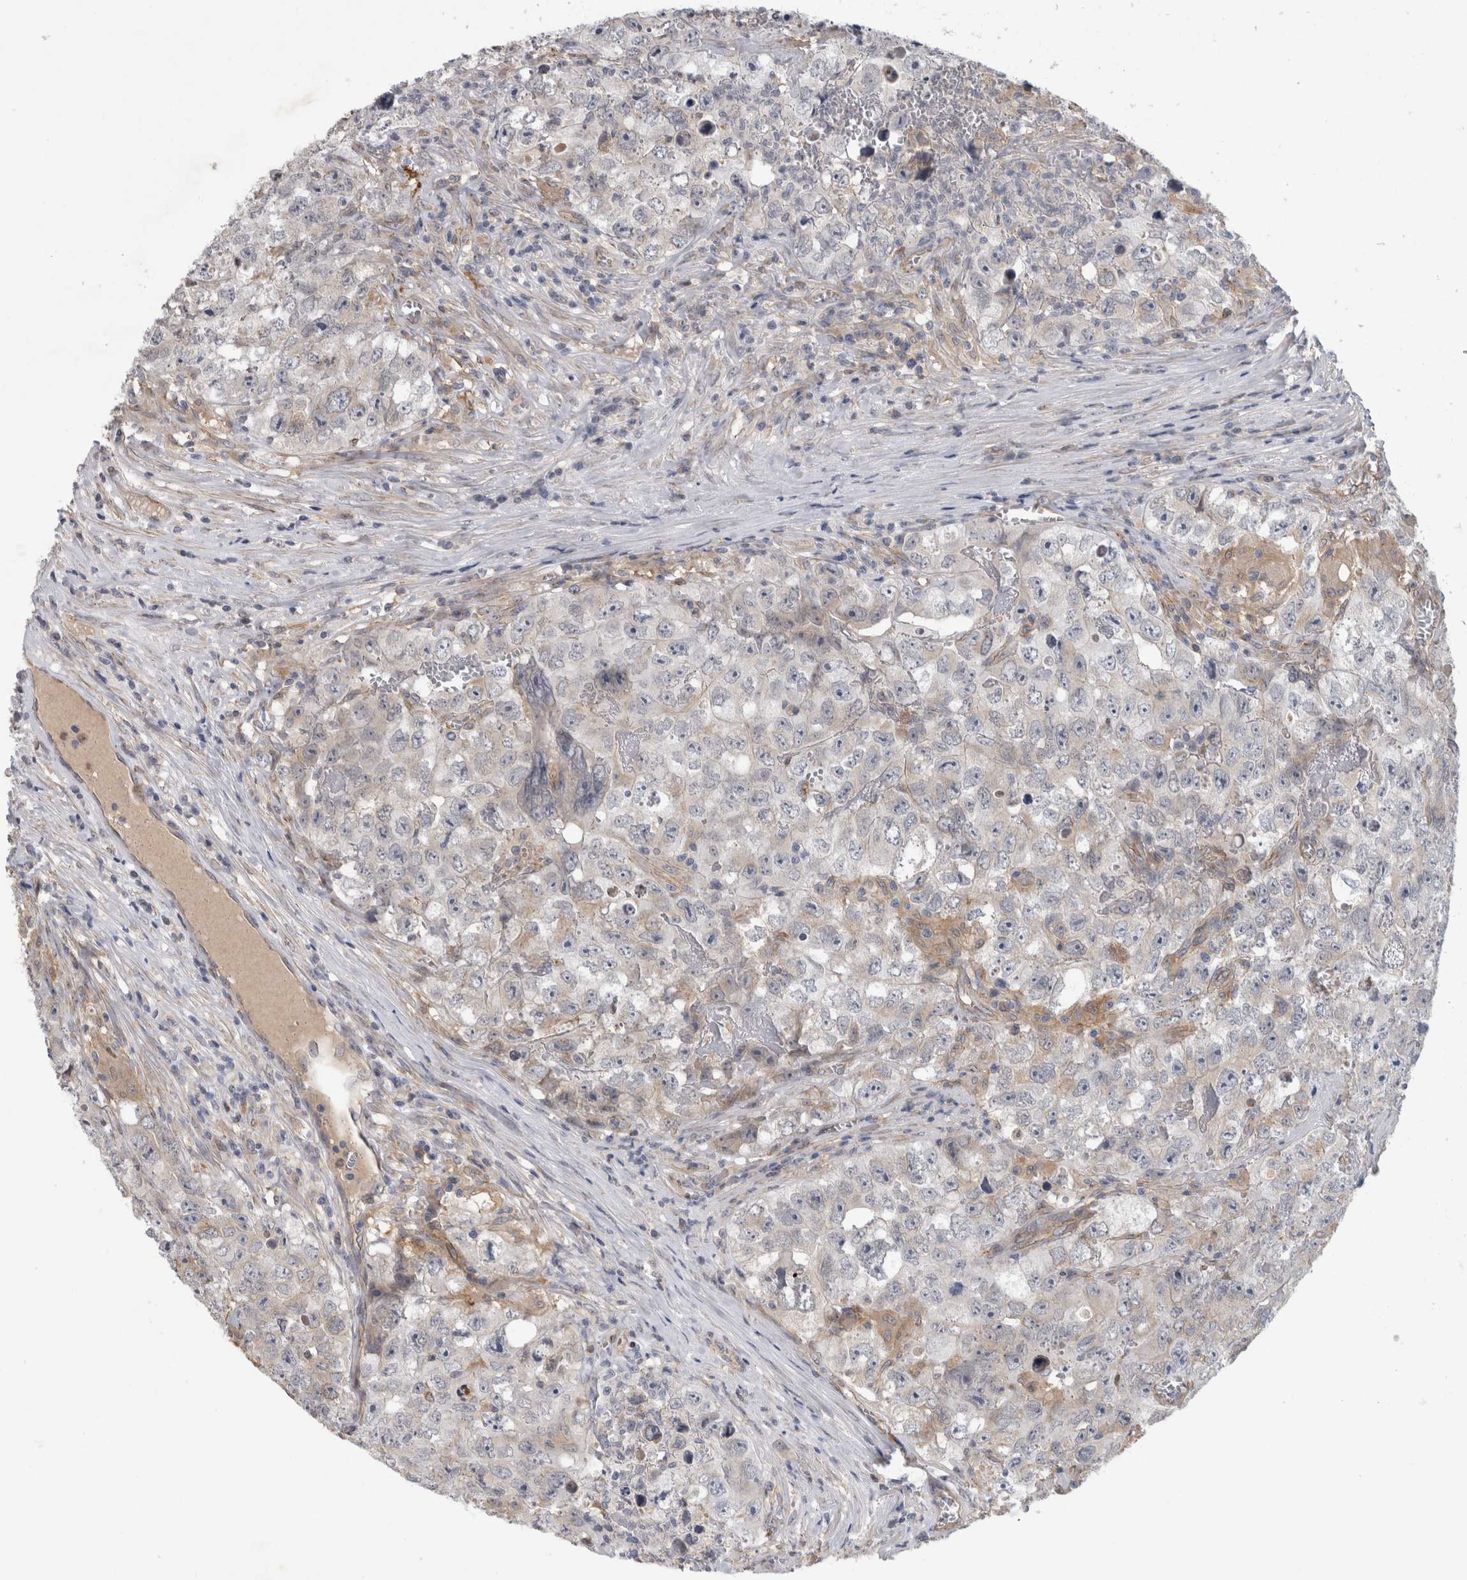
{"staining": {"intensity": "negative", "quantity": "none", "location": "none"}, "tissue": "testis cancer", "cell_type": "Tumor cells", "image_type": "cancer", "snomed": [{"axis": "morphology", "description": "Seminoma, NOS"}, {"axis": "morphology", "description": "Carcinoma, Embryonal, NOS"}, {"axis": "topography", "description": "Testis"}], "caption": "The photomicrograph shows no staining of tumor cells in embryonal carcinoma (testis).", "gene": "ANKFY1", "patient": {"sex": "male", "age": 43}}